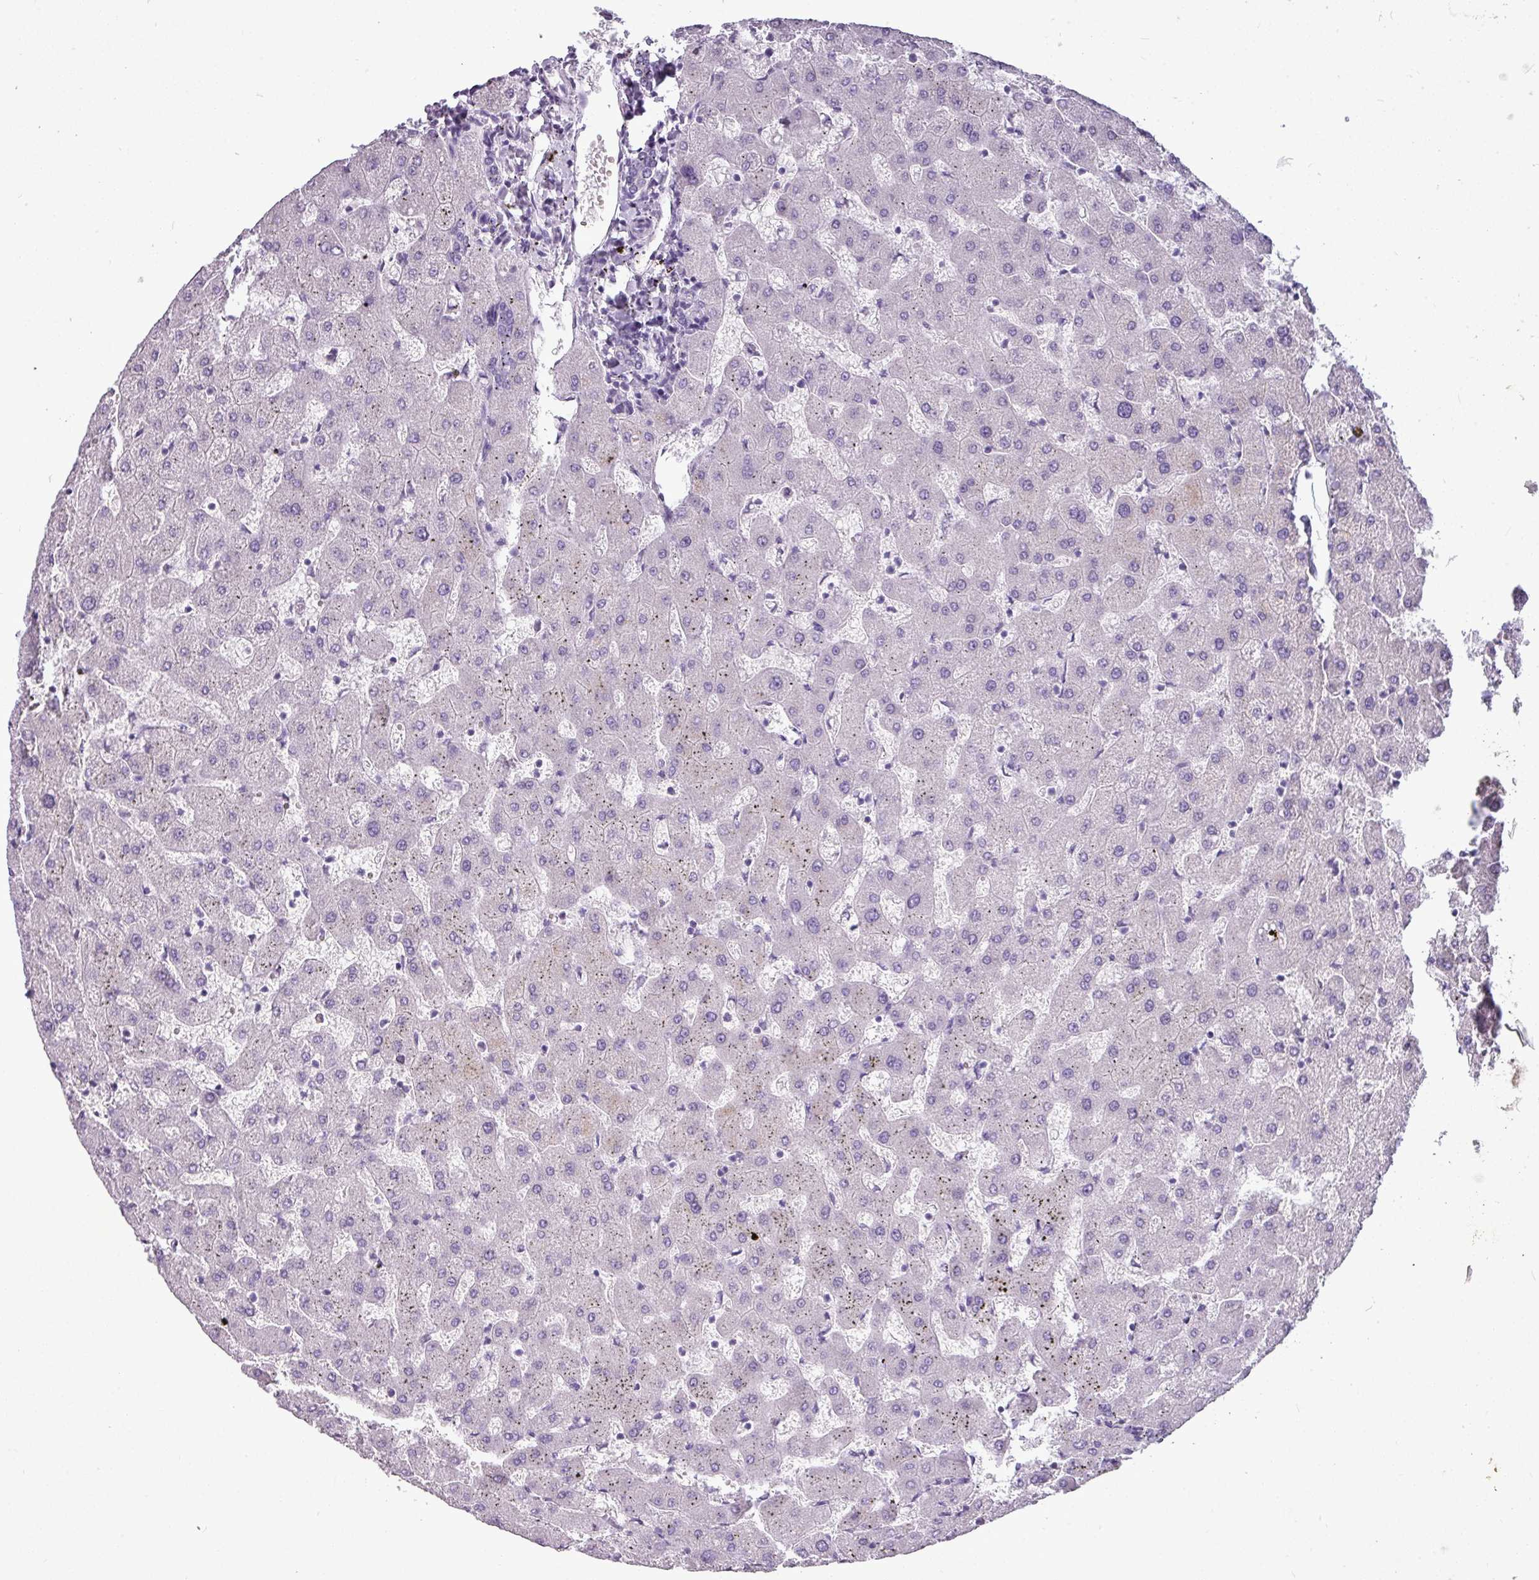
{"staining": {"intensity": "negative", "quantity": "none", "location": "none"}, "tissue": "liver", "cell_type": "Cholangiocytes", "image_type": "normal", "snomed": [{"axis": "morphology", "description": "Normal tissue, NOS"}, {"axis": "topography", "description": "Liver"}], "caption": "This is a micrograph of IHC staining of unremarkable liver, which shows no staining in cholangiocytes. (DAB (3,3'-diaminobenzidine) IHC with hematoxylin counter stain).", "gene": "TMEM91", "patient": {"sex": "female", "age": 63}}